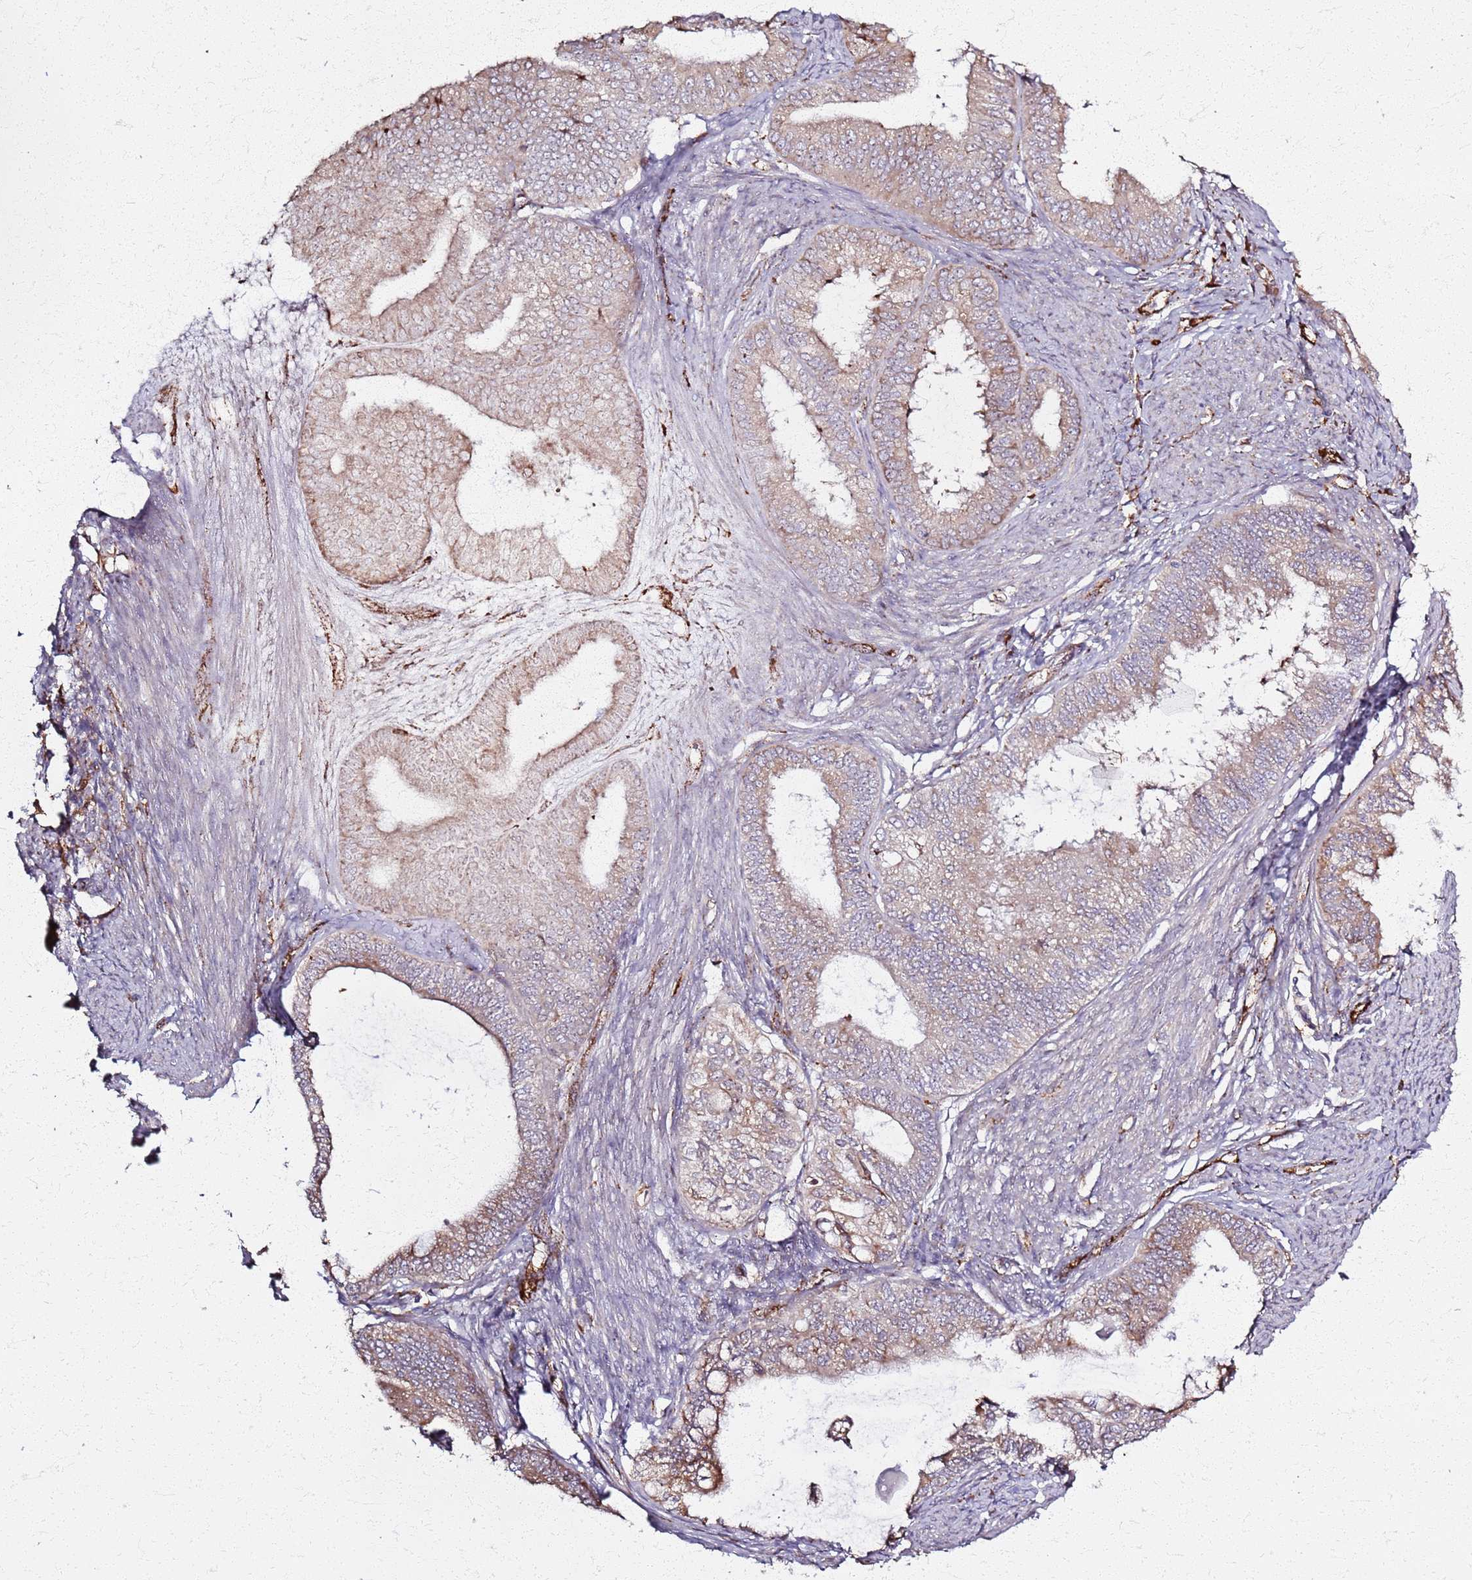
{"staining": {"intensity": "moderate", "quantity": "25%-75%", "location": "cytoplasmic/membranous"}, "tissue": "endometrial cancer", "cell_type": "Tumor cells", "image_type": "cancer", "snomed": [{"axis": "morphology", "description": "Adenocarcinoma, NOS"}, {"axis": "topography", "description": "Endometrium"}], "caption": "A medium amount of moderate cytoplasmic/membranous positivity is identified in about 25%-75% of tumor cells in adenocarcinoma (endometrial) tissue.", "gene": "KRI1", "patient": {"sex": "female", "age": 86}}